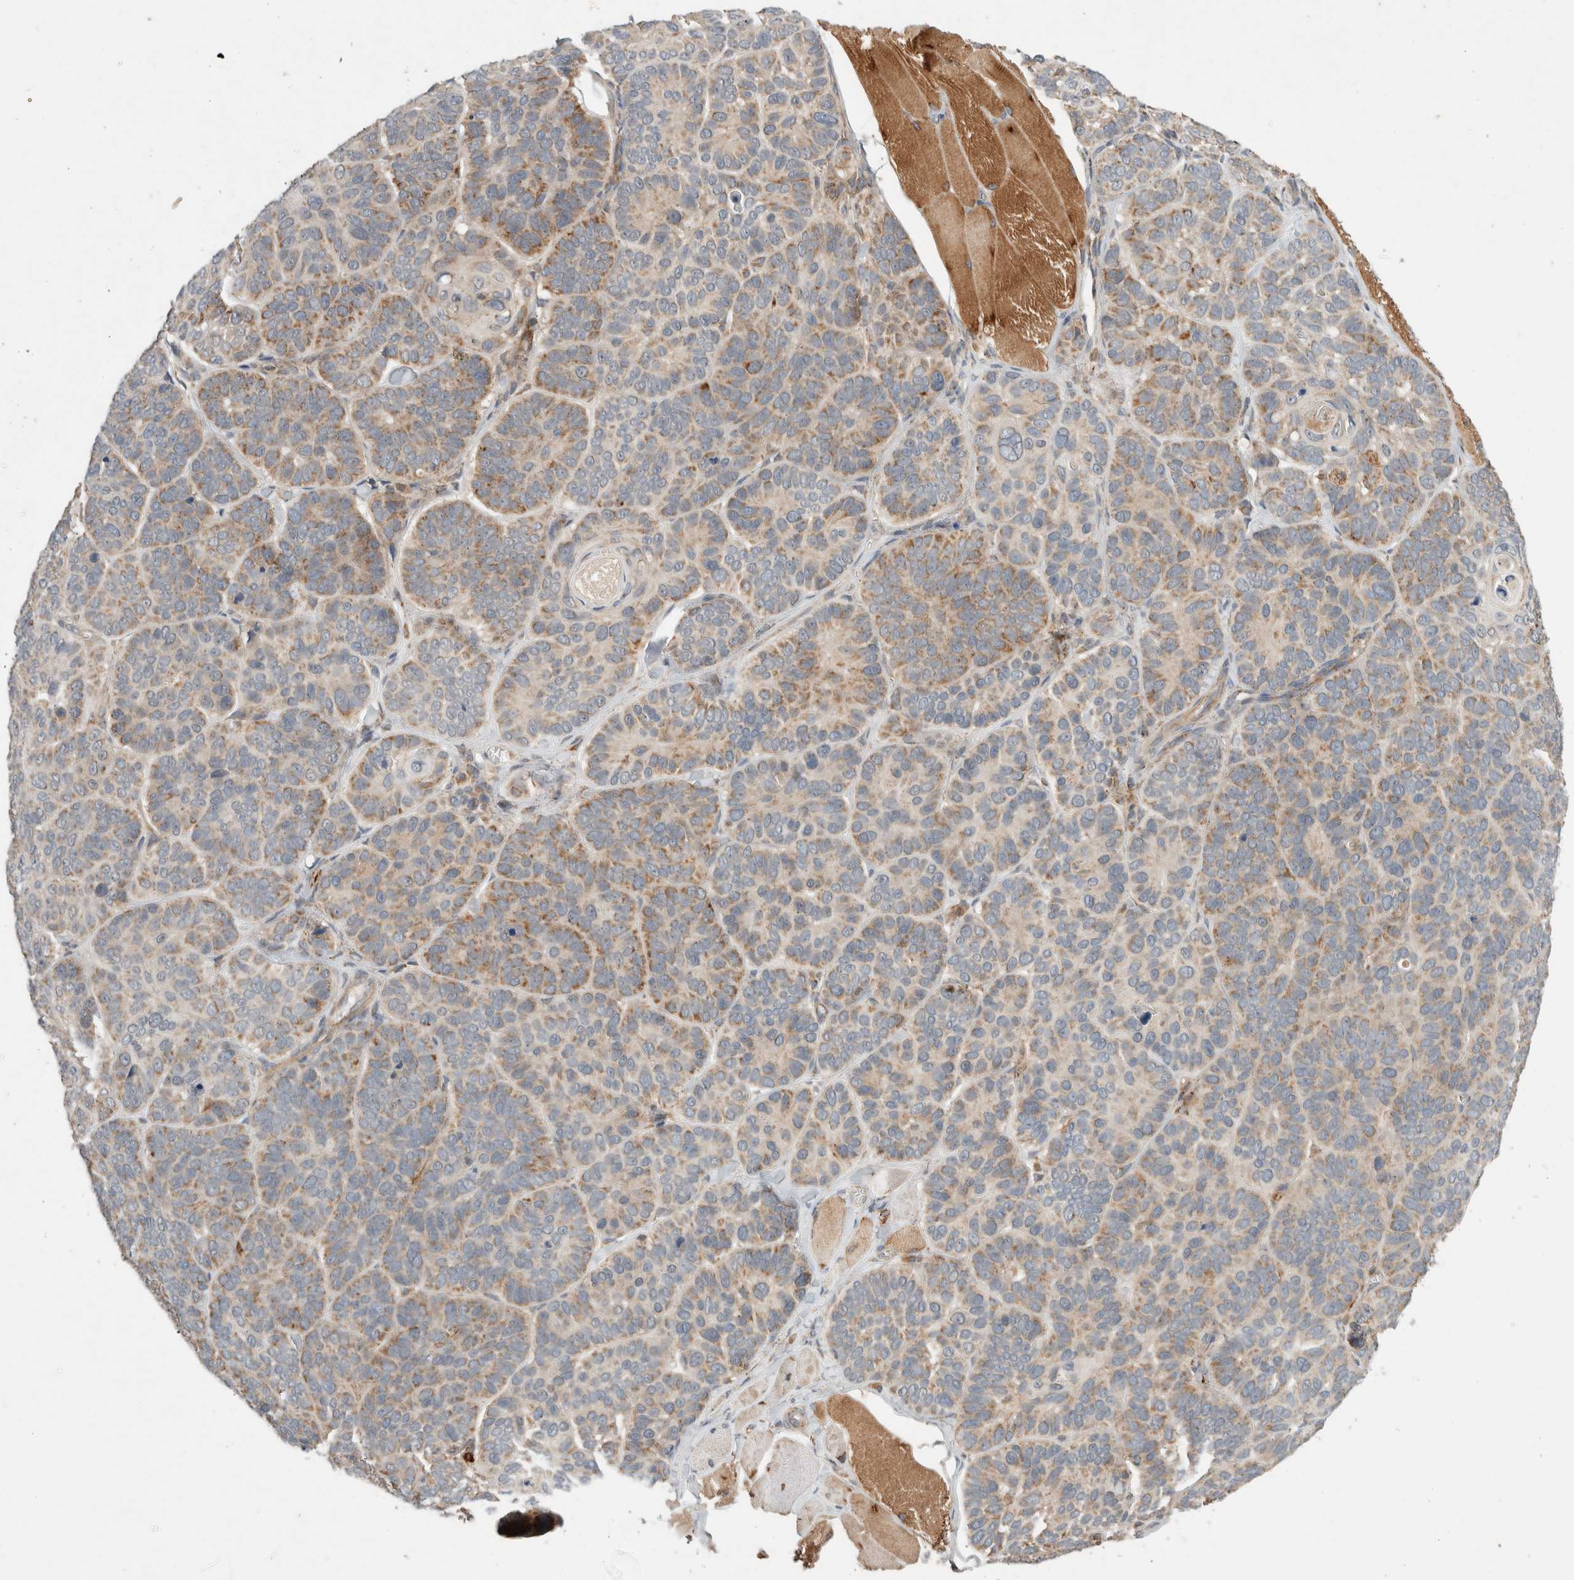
{"staining": {"intensity": "moderate", "quantity": "25%-75%", "location": "cytoplasmic/membranous"}, "tissue": "skin cancer", "cell_type": "Tumor cells", "image_type": "cancer", "snomed": [{"axis": "morphology", "description": "Basal cell carcinoma"}, {"axis": "topography", "description": "Skin"}], "caption": "Immunohistochemistry (IHC) (DAB) staining of skin cancer reveals moderate cytoplasmic/membranous protein positivity in approximately 25%-75% of tumor cells. Immunohistochemistry stains the protein of interest in brown and the nuclei are stained blue.", "gene": "AMPD1", "patient": {"sex": "male", "age": 62}}